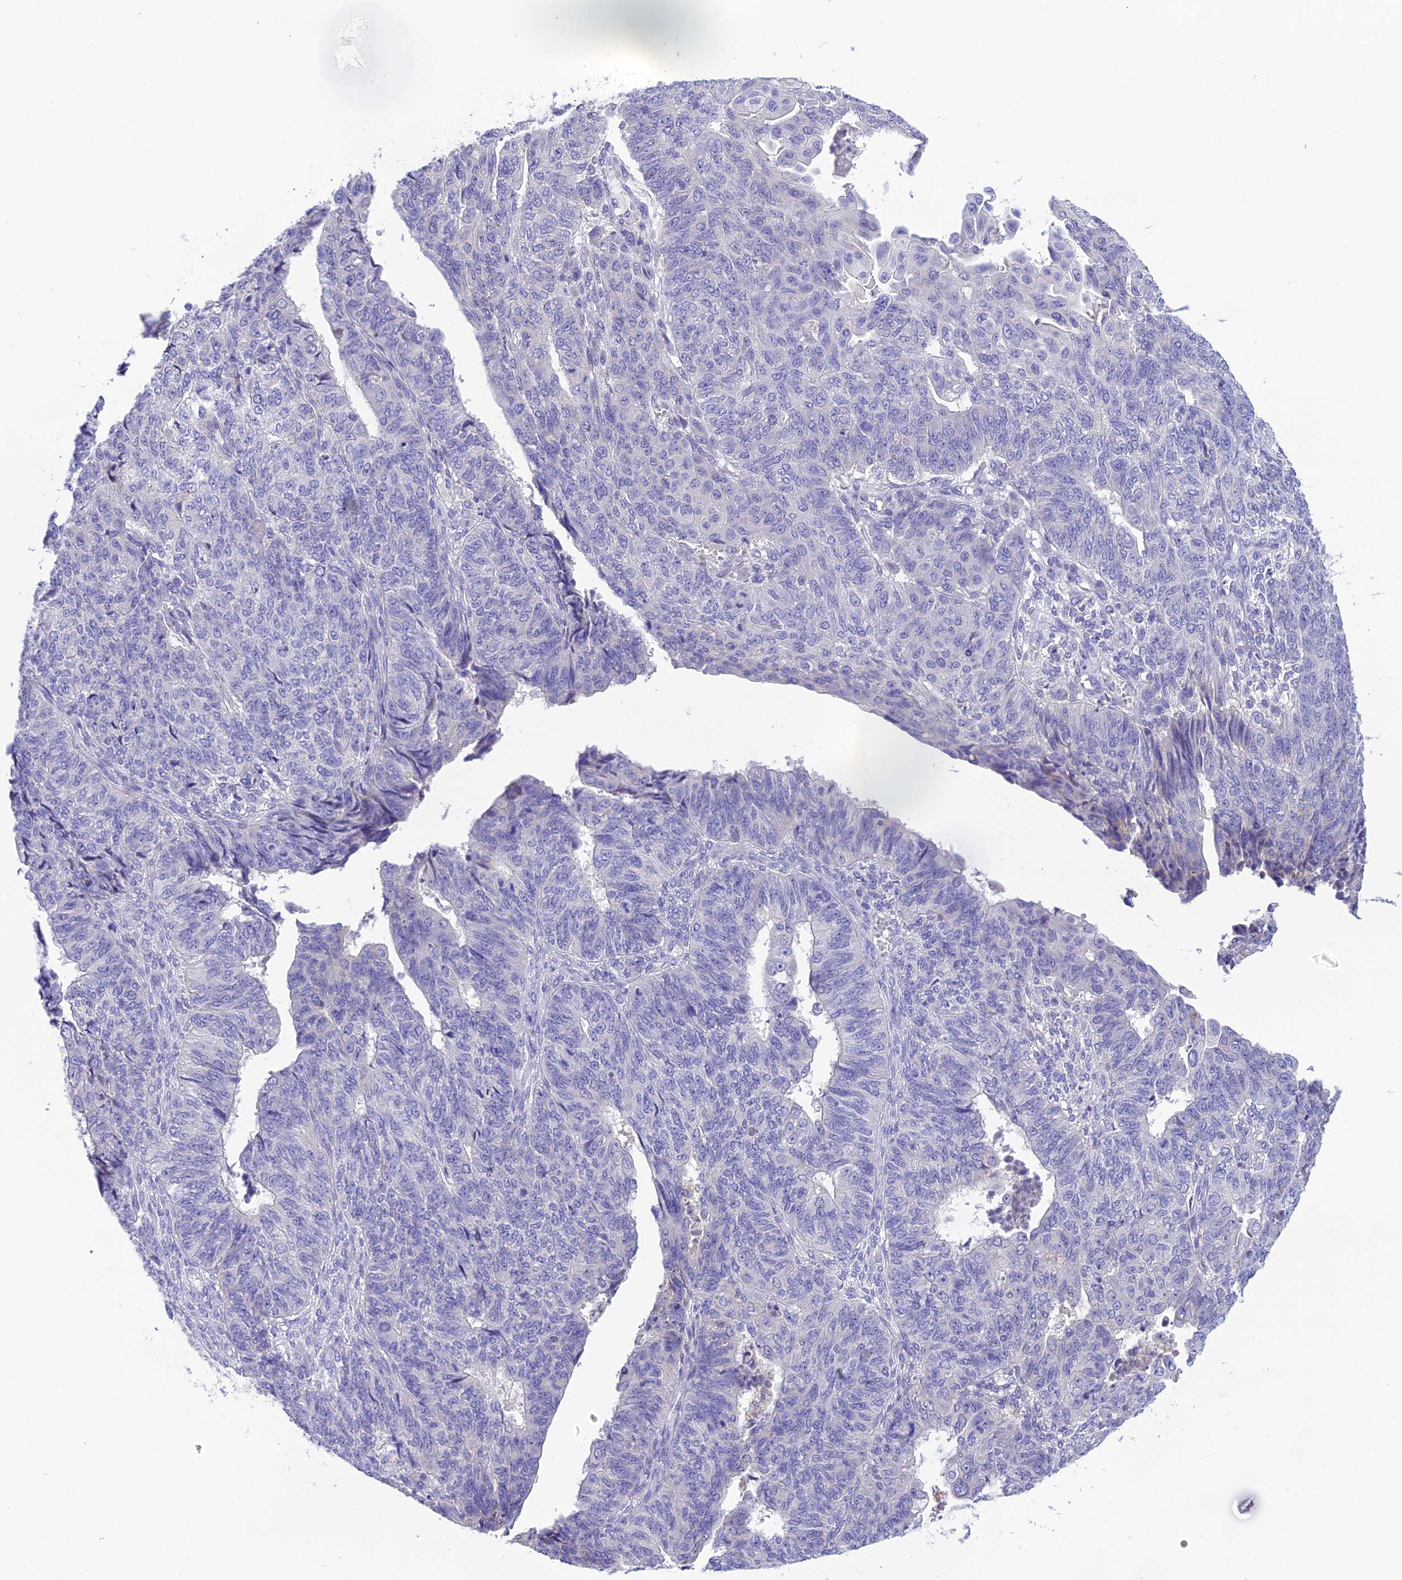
{"staining": {"intensity": "negative", "quantity": "none", "location": "none"}, "tissue": "endometrial cancer", "cell_type": "Tumor cells", "image_type": "cancer", "snomed": [{"axis": "morphology", "description": "Adenocarcinoma, NOS"}, {"axis": "topography", "description": "Endometrium"}], "caption": "This is a photomicrograph of immunohistochemistry staining of endometrial cancer (adenocarcinoma), which shows no positivity in tumor cells.", "gene": "KIAA0408", "patient": {"sex": "female", "age": 32}}